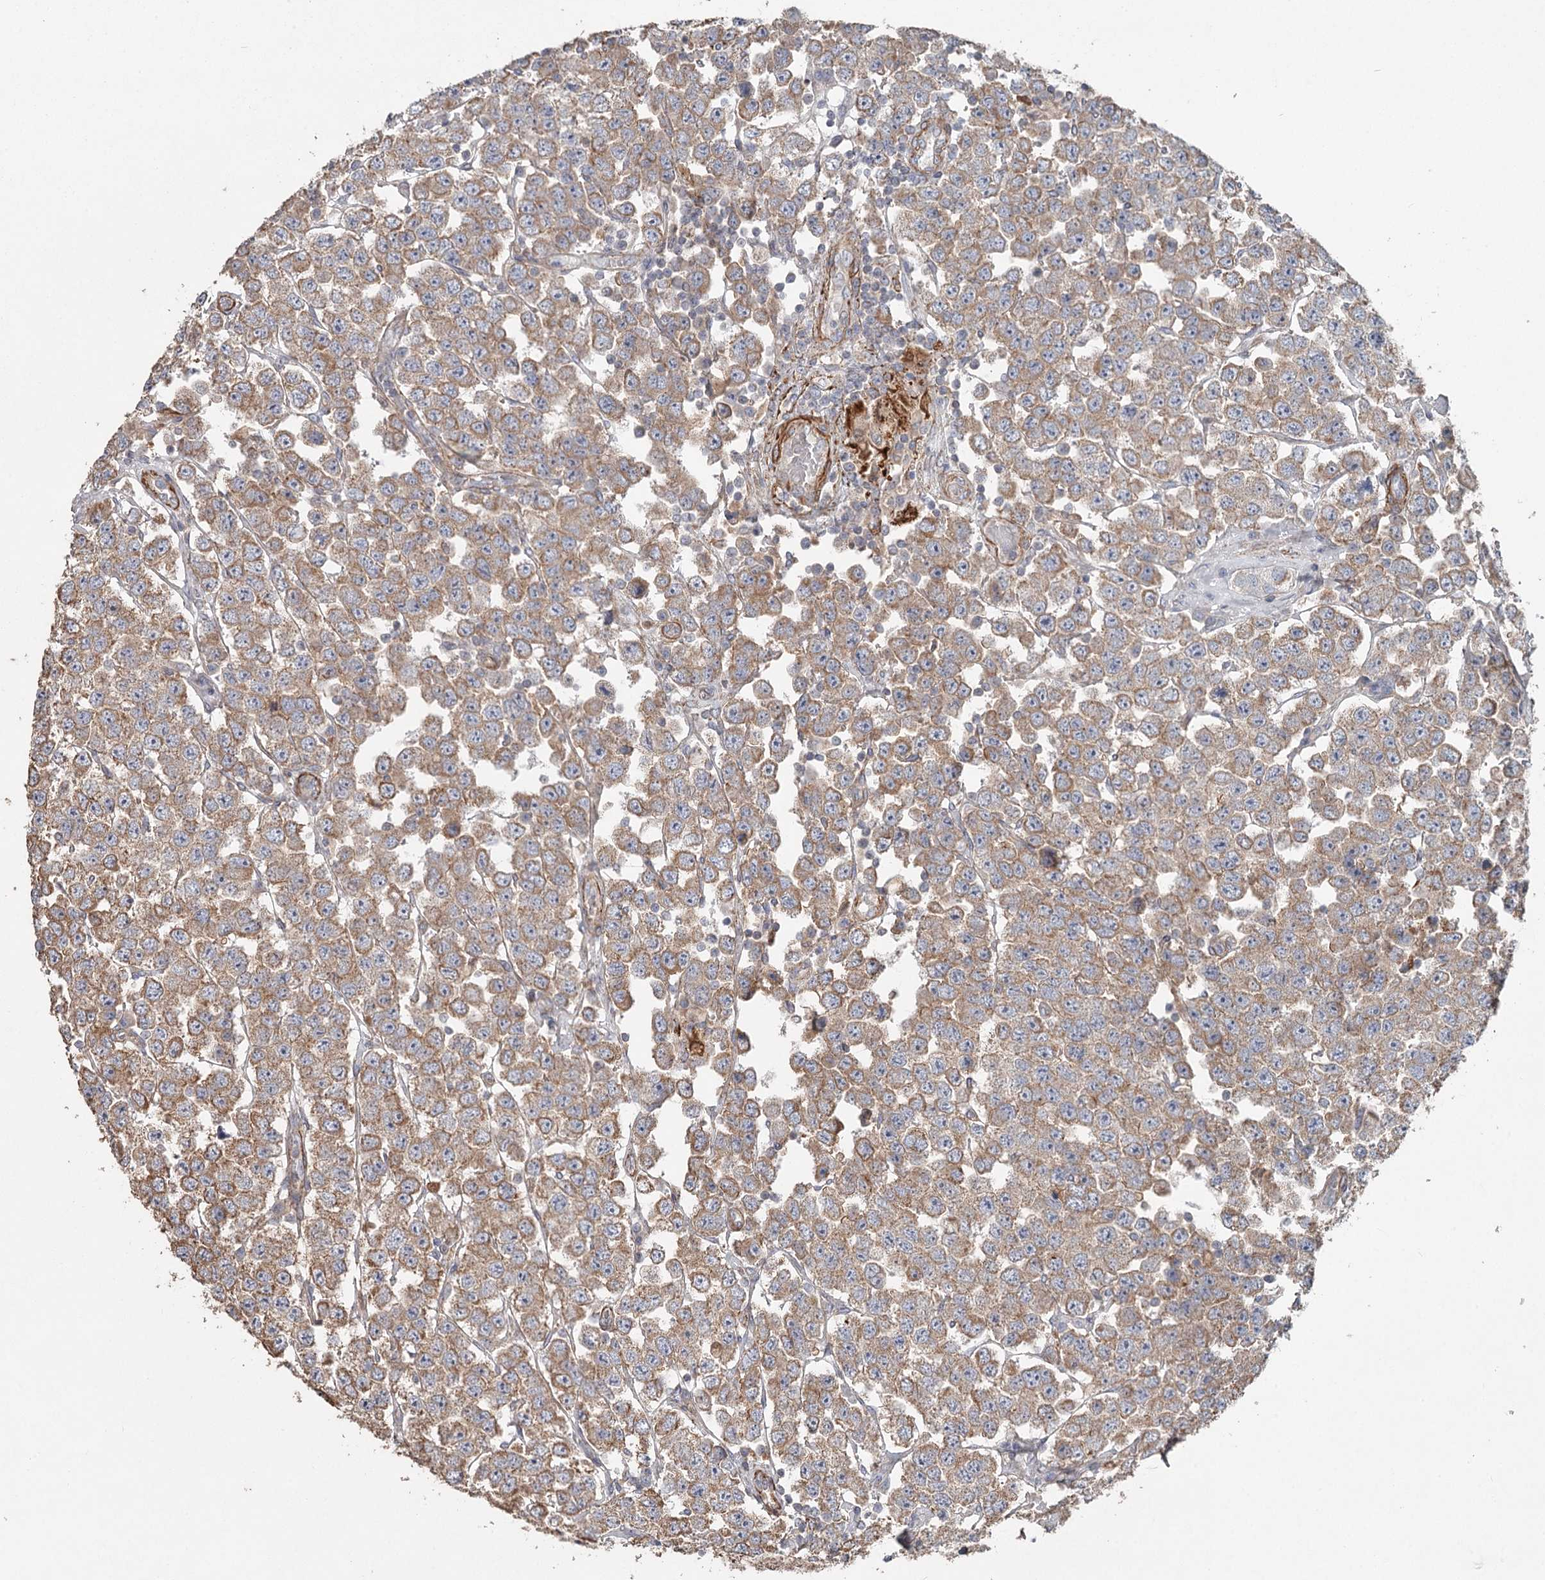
{"staining": {"intensity": "moderate", "quantity": ">75%", "location": "cytoplasmic/membranous"}, "tissue": "testis cancer", "cell_type": "Tumor cells", "image_type": "cancer", "snomed": [{"axis": "morphology", "description": "Seminoma, NOS"}, {"axis": "topography", "description": "Testis"}], "caption": "An IHC histopathology image of tumor tissue is shown. Protein staining in brown shows moderate cytoplasmic/membranous positivity in testis seminoma within tumor cells.", "gene": "DHRS9", "patient": {"sex": "male", "age": 28}}